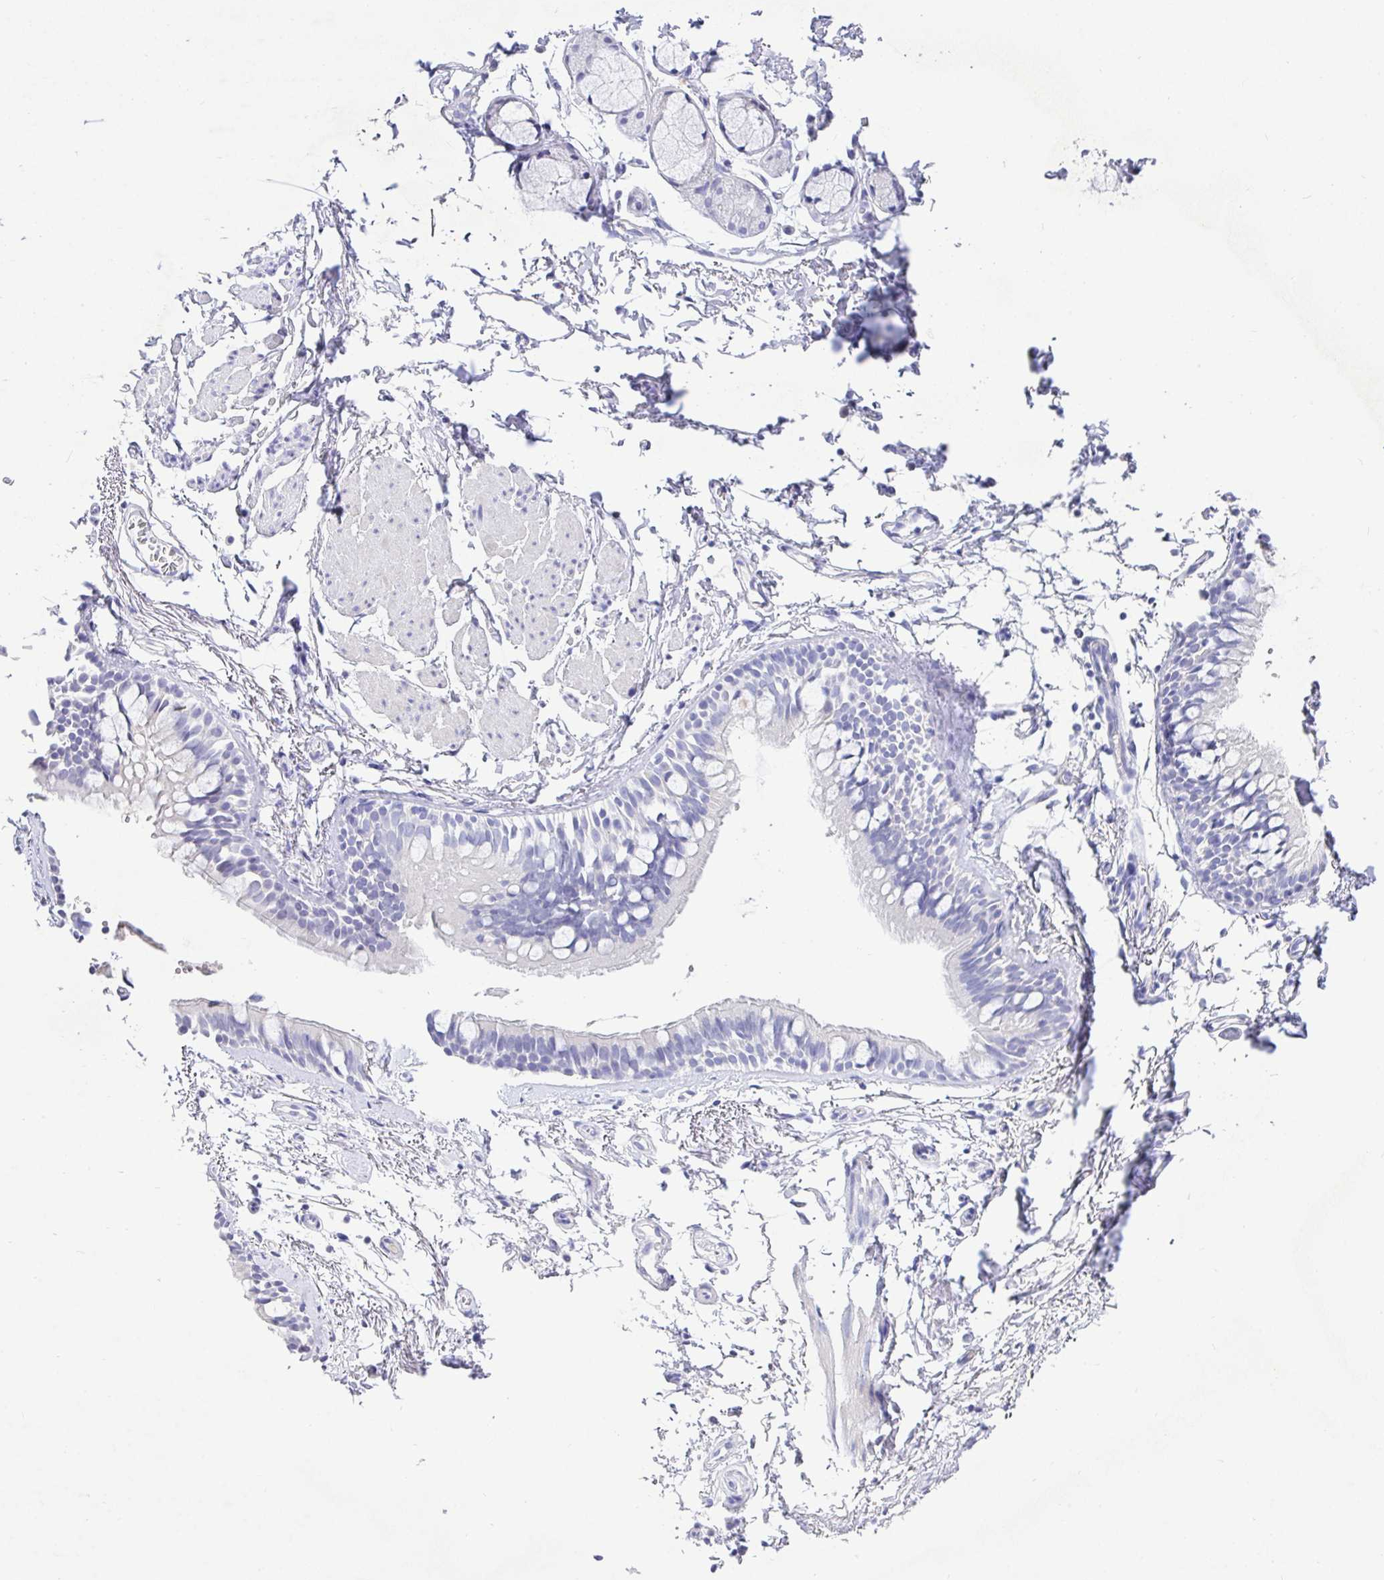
{"staining": {"intensity": "negative", "quantity": "none", "location": "none"}, "tissue": "bronchus", "cell_type": "Respiratory epithelial cells", "image_type": "normal", "snomed": [{"axis": "morphology", "description": "Normal tissue, NOS"}, {"axis": "topography", "description": "Cartilage tissue"}, {"axis": "topography", "description": "Bronchus"}, {"axis": "topography", "description": "Peripheral nerve tissue"}], "caption": "Respiratory epithelial cells show no significant positivity in benign bronchus. The staining is performed using DAB brown chromogen with nuclei counter-stained in using hematoxylin.", "gene": "TPTE", "patient": {"sex": "female", "age": 59}}